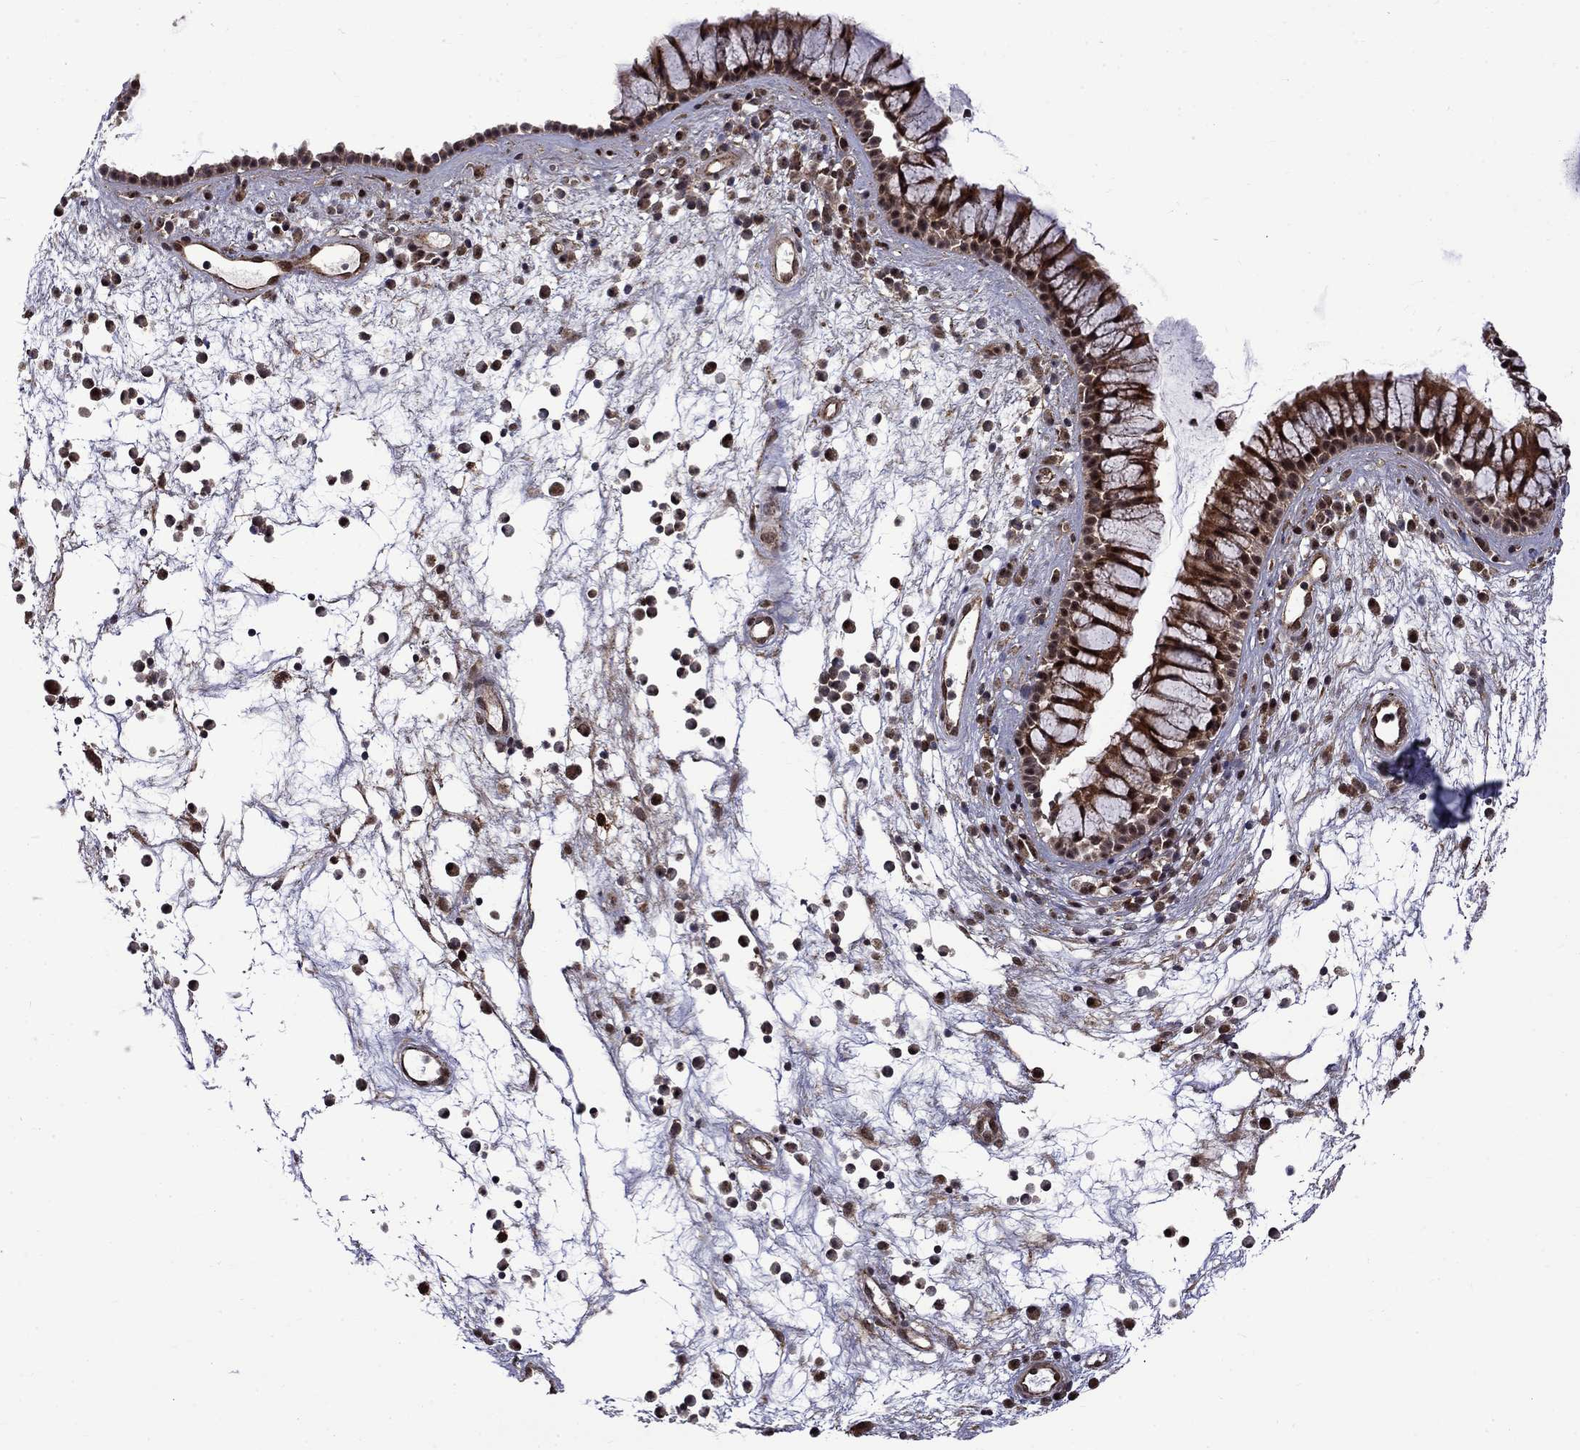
{"staining": {"intensity": "moderate", "quantity": ">75%", "location": "cytoplasmic/membranous,nuclear"}, "tissue": "nasopharynx", "cell_type": "Respiratory epithelial cells", "image_type": "normal", "snomed": [{"axis": "morphology", "description": "Normal tissue, NOS"}, {"axis": "topography", "description": "Nasopharynx"}], "caption": "Immunohistochemistry (DAB (3,3'-diaminobenzidine)) staining of benign human nasopharynx demonstrates moderate cytoplasmic/membranous,nuclear protein positivity in approximately >75% of respiratory epithelial cells.", "gene": "KPNA3", "patient": {"sex": "male", "age": 77}}